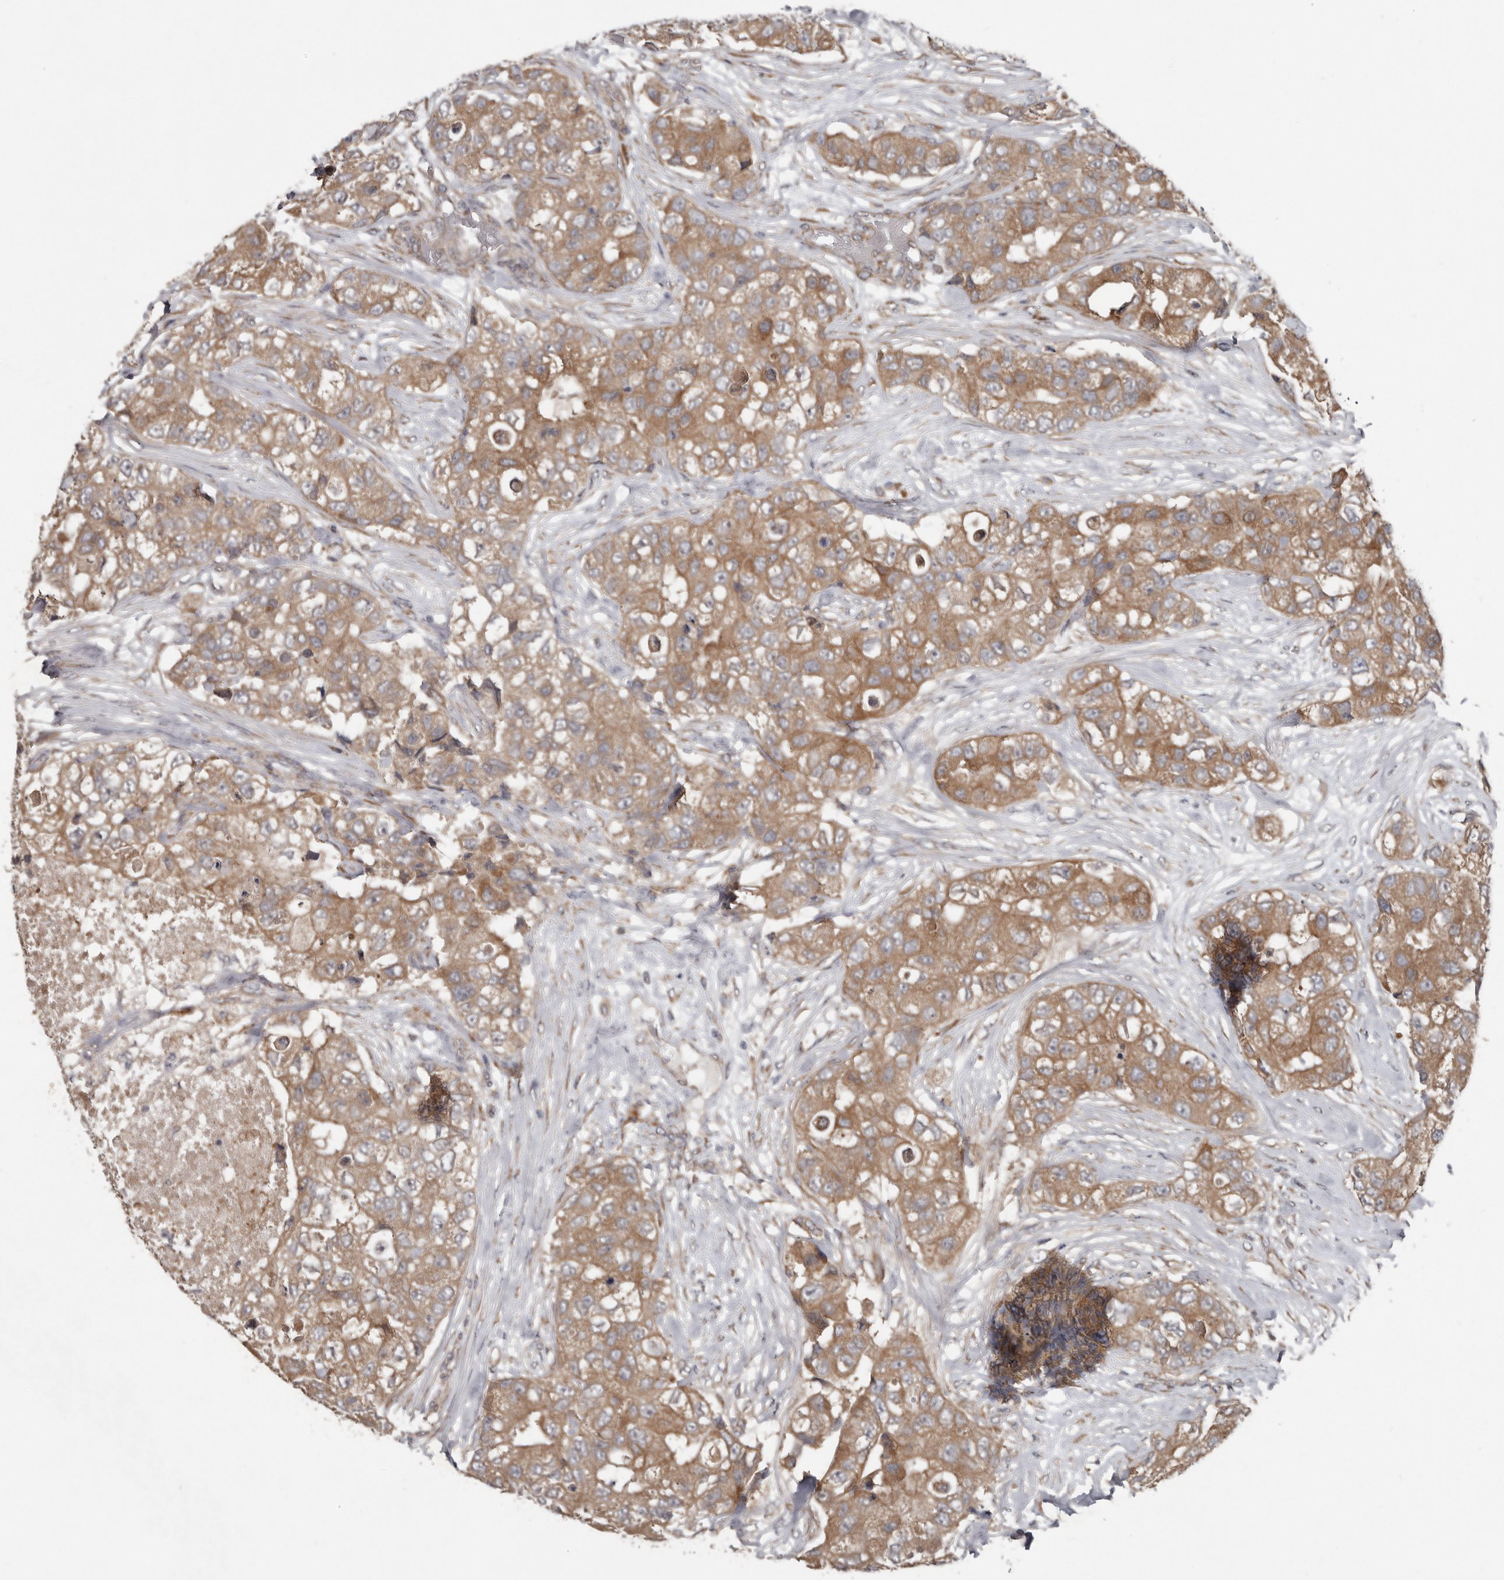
{"staining": {"intensity": "moderate", "quantity": ">75%", "location": "cytoplasmic/membranous"}, "tissue": "breast cancer", "cell_type": "Tumor cells", "image_type": "cancer", "snomed": [{"axis": "morphology", "description": "Duct carcinoma"}, {"axis": "topography", "description": "Breast"}], "caption": "Immunohistochemical staining of intraductal carcinoma (breast) displays medium levels of moderate cytoplasmic/membranous staining in about >75% of tumor cells. (Brightfield microscopy of DAB IHC at high magnification).", "gene": "CHML", "patient": {"sex": "female", "age": 62}}